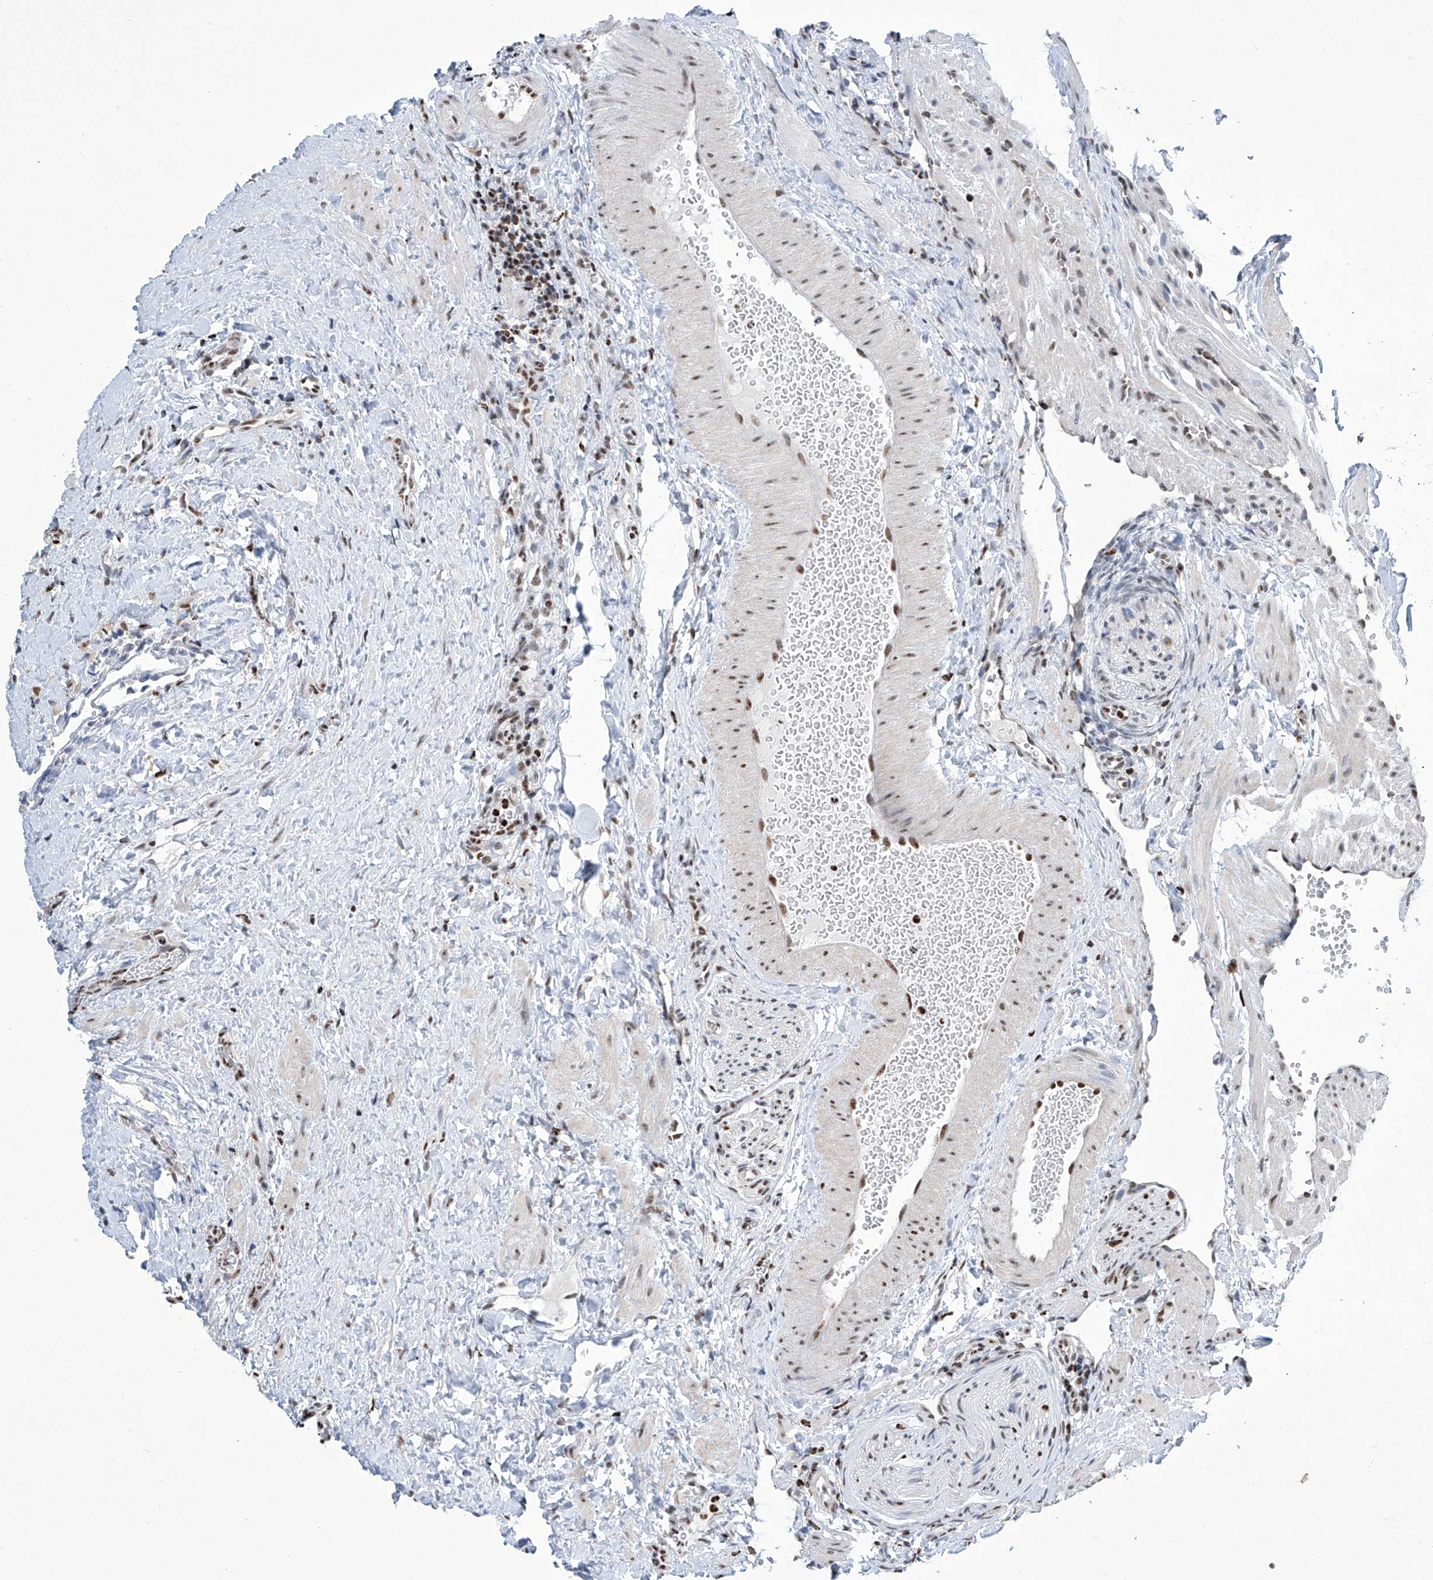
{"staining": {"intensity": "moderate", "quantity": ">75%", "location": "nuclear"}, "tissue": "ovary", "cell_type": "Follicle cells", "image_type": "normal", "snomed": [{"axis": "morphology", "description": "Normal tissue, NOS"}, {"axis": "morphology", "description": "Cyst, NOS"}, {"axis": "topography", "description": "Ovary"}], "caption": "Follicle cells show medium levels of moderate nuclear staining in approximately >75% of cells in unremarkable human ovary. The staining is performed using DAB brown chromogen to label protein expression. The nuclei are counter-stained blue using hematoxylin.", "gene": "SREBF2", "patient": {"sex": "female", "age": 33}}